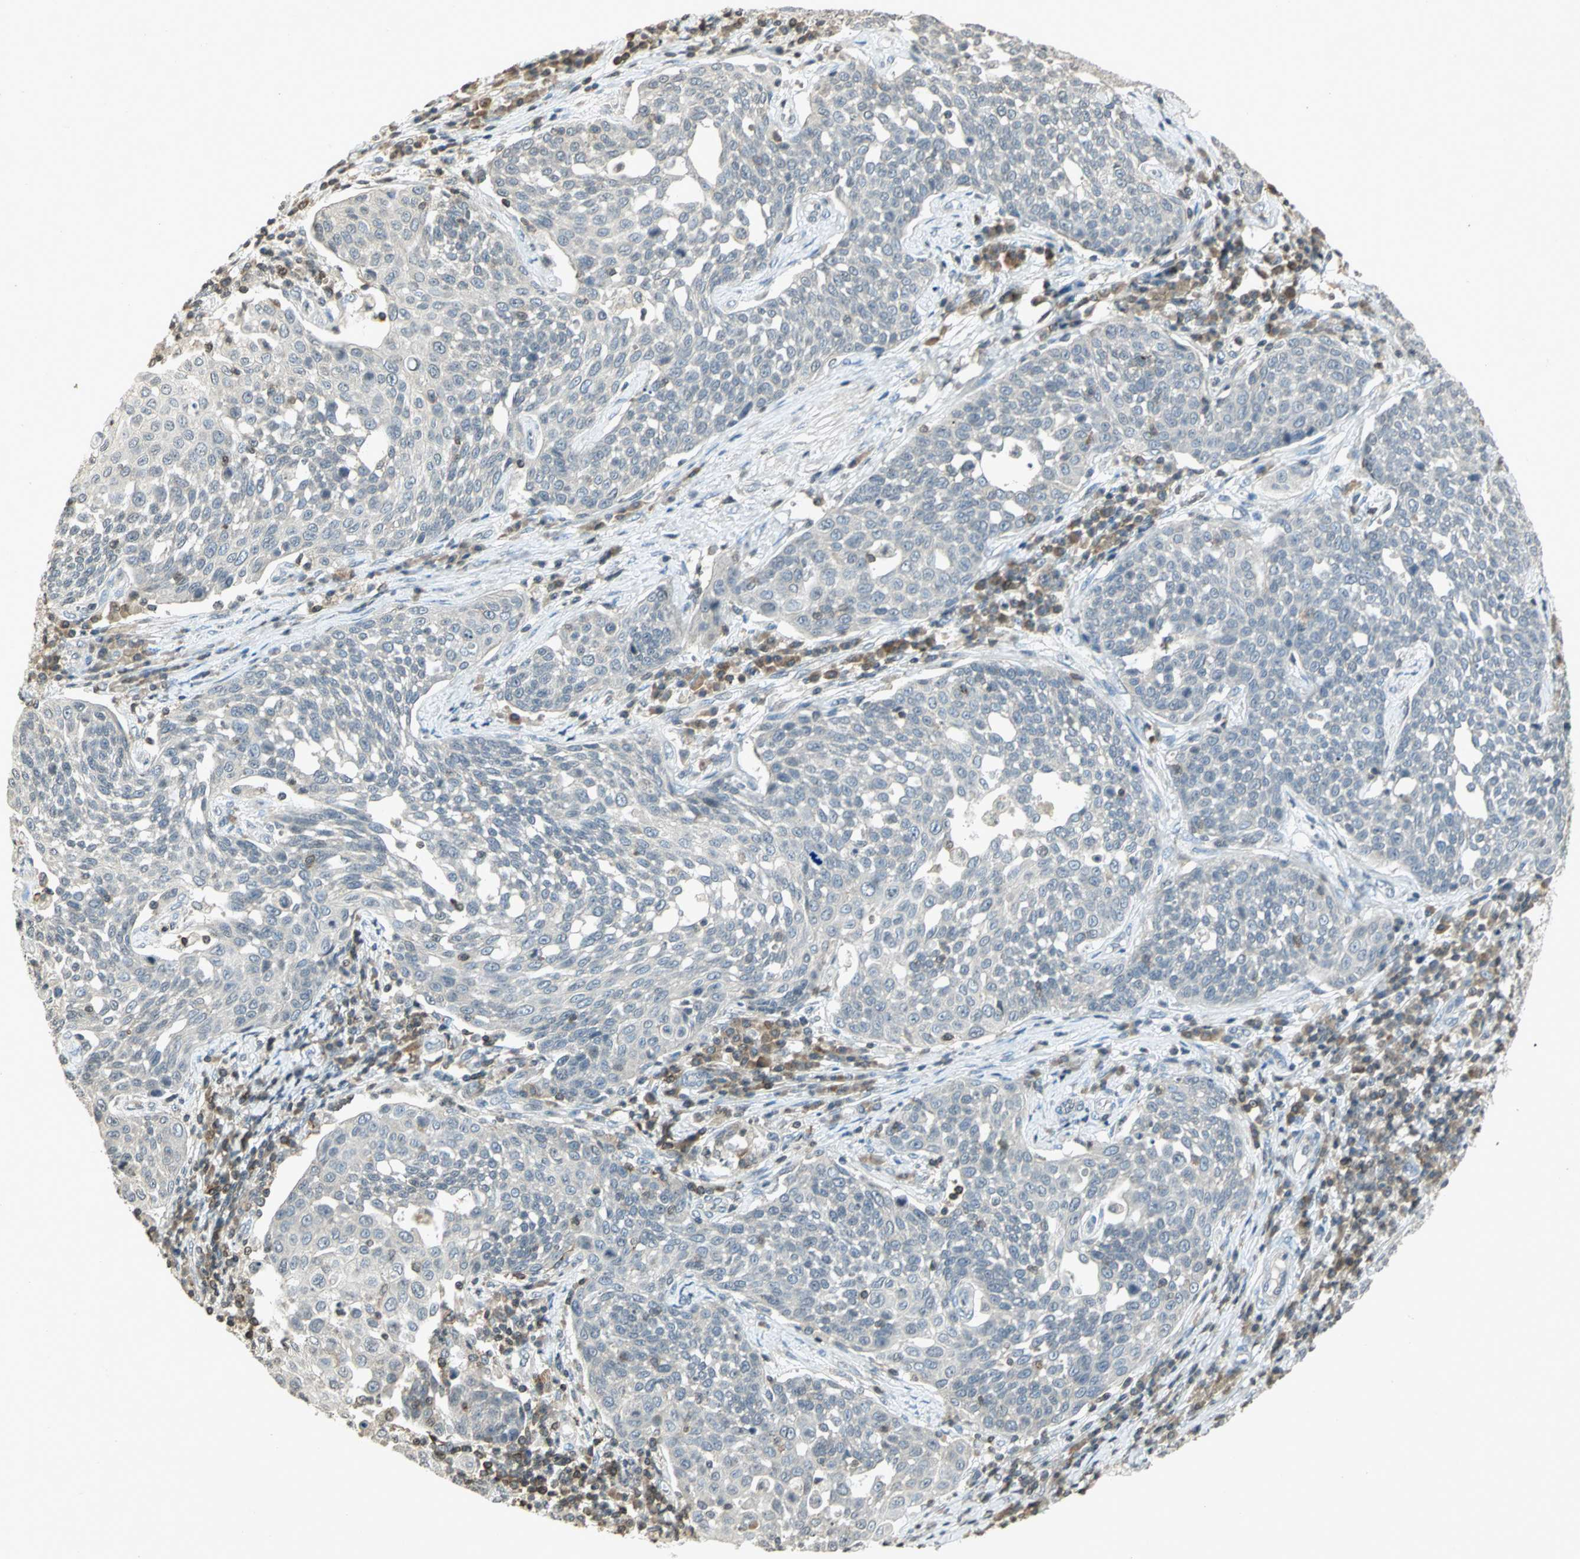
{"staining": {"intensity": "negative", "quantity": "none", "location": "none"}, "tissue": "cervical cancer", "cell_type": "Tumor cells", "image_type": "cancer", "snomed": [{"axis": "morphology", "description": "Squamous cell carcinoma, NOS"}, {"axis": "topography", "description": "Cervix"}], "caption": "IHC photomicrograph of cervical cancer (squamous cell carcinoma) stained for a protein (brown), which exhibits no positivity in tumor cells. (Stains: DAB (3,3'-diaminobenzidine) immunohistochemistry with hematoxylin counter stain, Microscopy: brightfield microscopy at high magnification).", "gene": "IL16", "patient": {"sex": "female", "age": 34}}